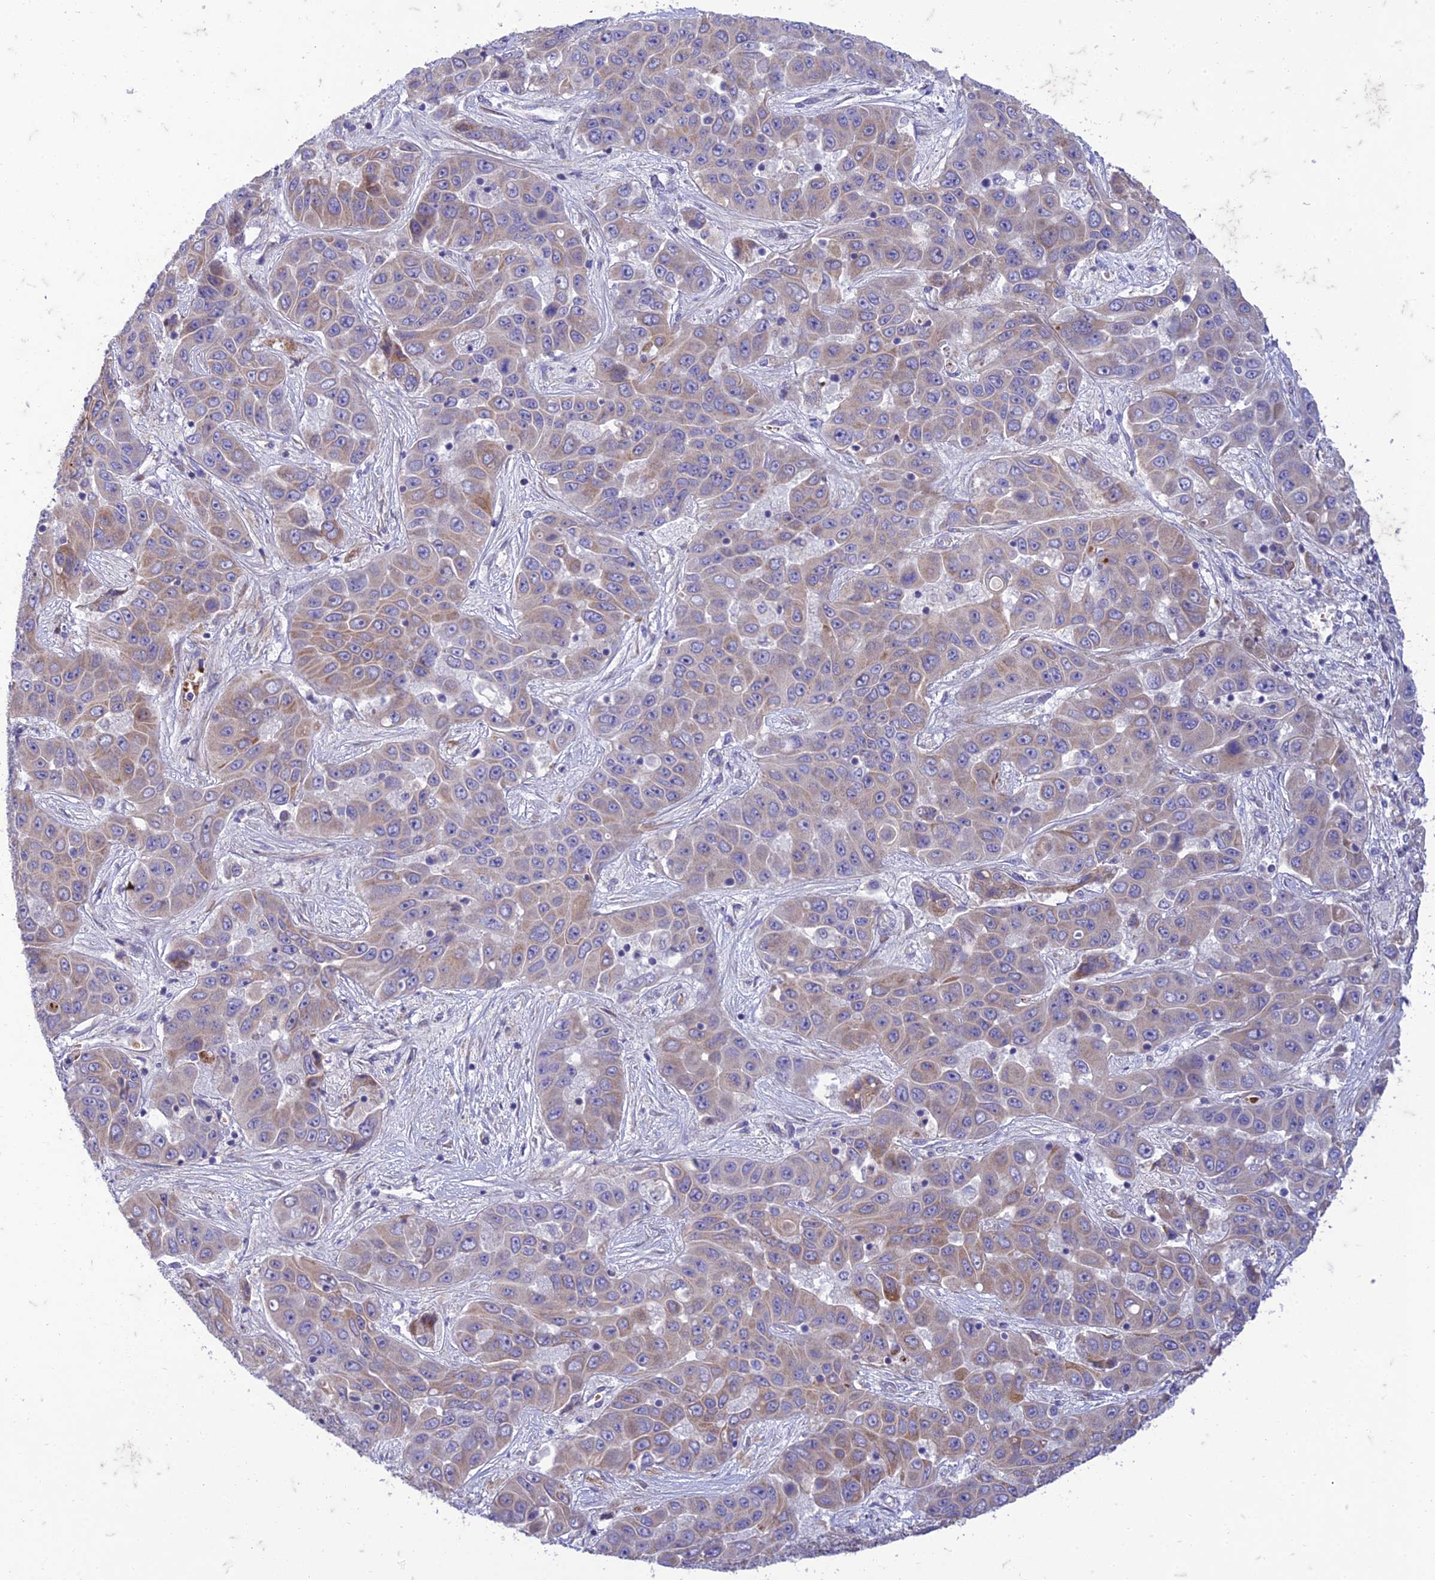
{"staining": {"intensity": "moderate", "quantity": "<25%", "location": "cytoplasmic/membranous"}, "tissue": "liver cancer", "cell_type": "Tumor cells", "image_type": "cancer", "snomed": [{"axis": "morphology", "description": "Cholangiocarcinoma"}, {"axis": "topography", "description": "Liver"}], "caption": "Immunohistochemistry (IHC) histopathology image of neoplastic tissue: liver cancer (cholangiocarcinoma) stained using immunohistochemistry (IHC) shows low levels of moderate protein expression localized specifically in the cytoplasmic/membranous of tumor cells, appearing as a cytoplasmic/membranous brown color.", "gene": "SEL1L3", "patient": {"sex": "female", "age": 52}}